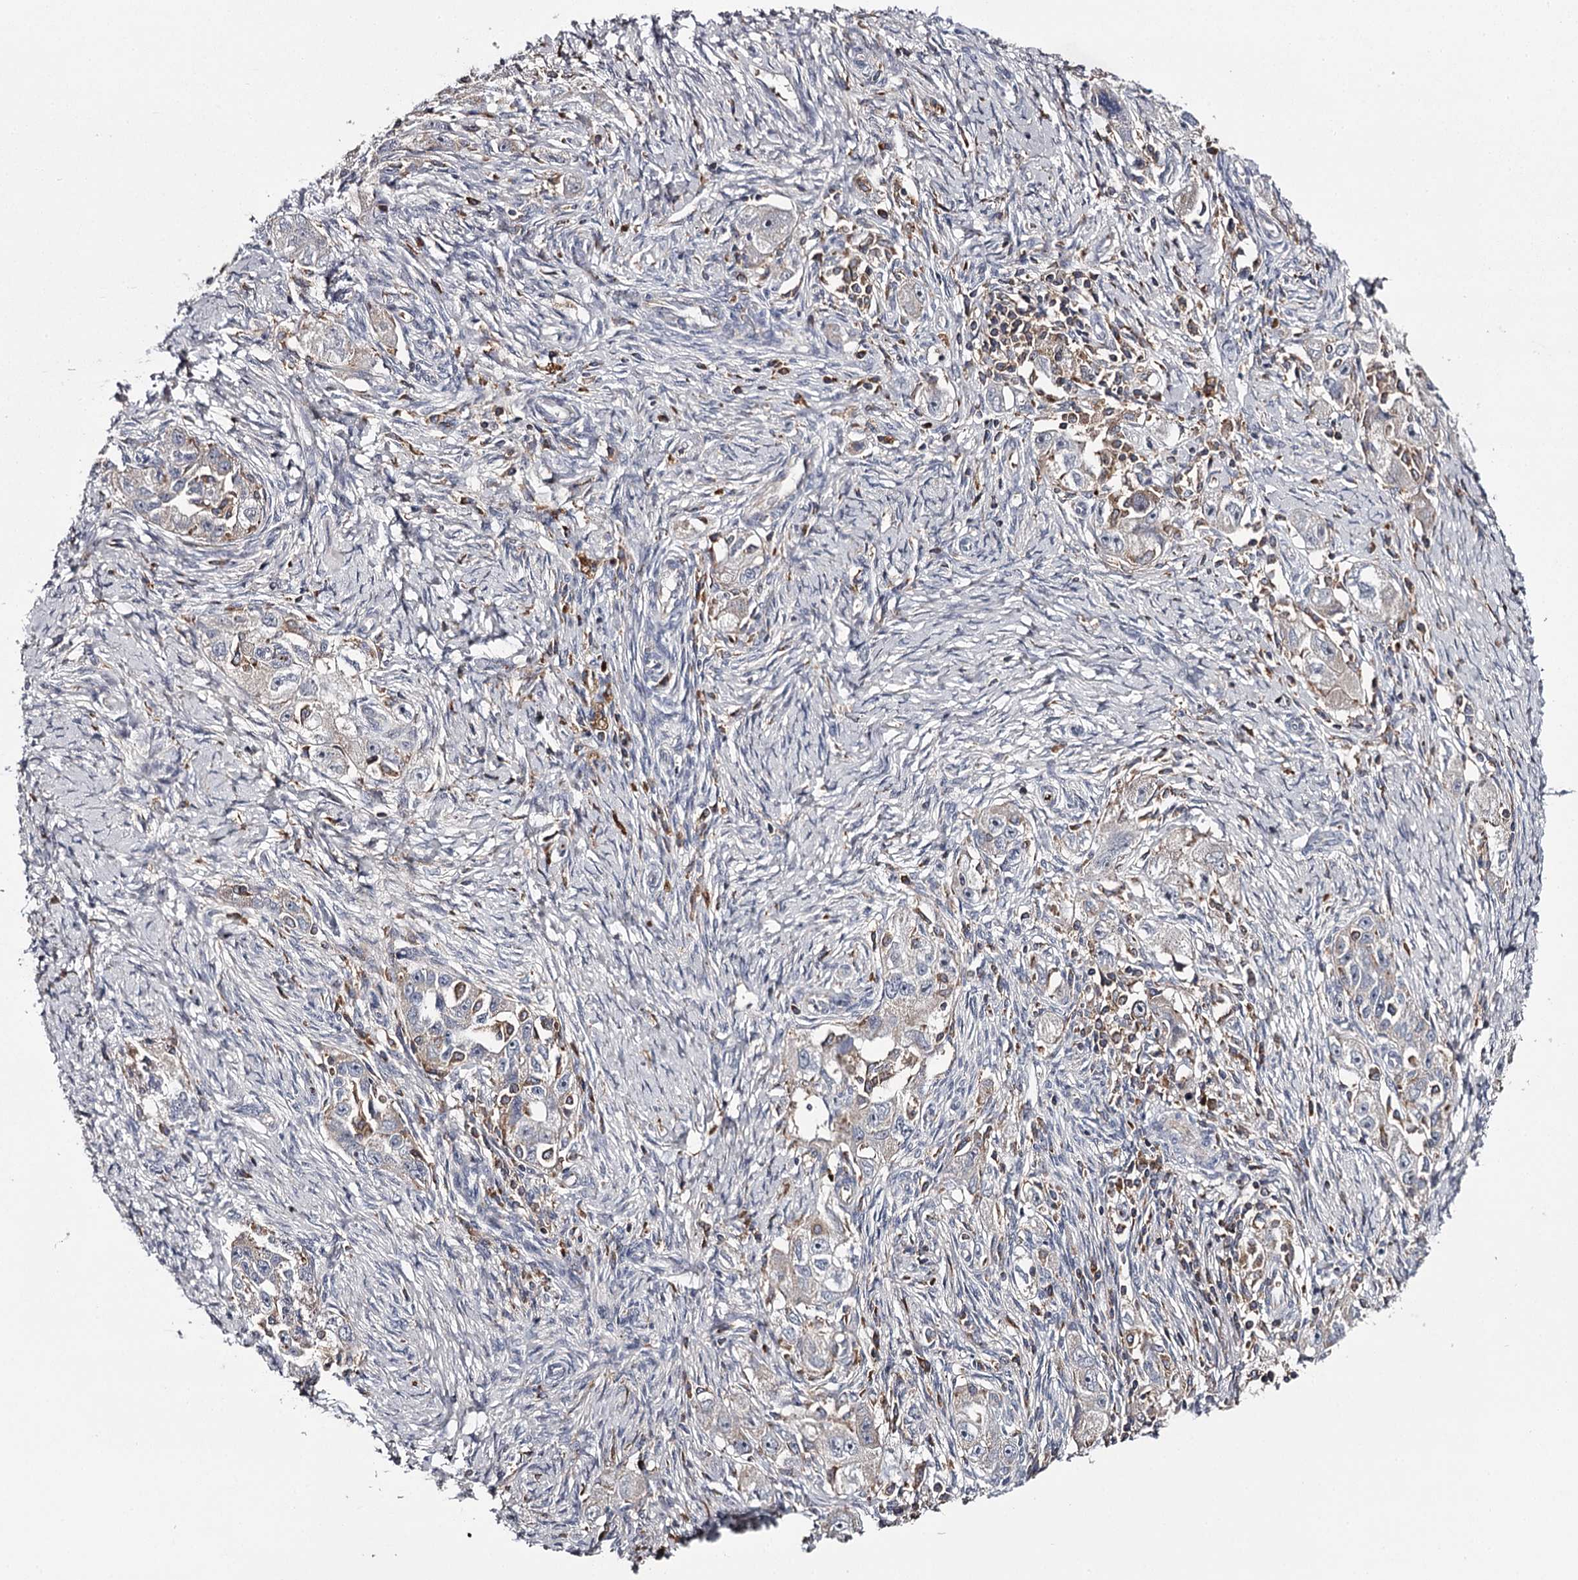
{"staining": {"intensity": "moderate", "quantity": "25%-75%", "location": "cytoplasmic/membranous"}, "tissue": "ovarian cancer", "cell_type": "Tumor cells", "image_type": "cancer", "snomed": [{"axis": "morphology", "description": "Carcinoma, NOS"}, {"axis": "morphology", "description": "Cystadenocarcinoma, serous, NOS"}, {"axis": "topography", "description": "Ovary"}], "caption": "Immunohistochemistry of human ovarian cancer (carcinoma) demonstrates medium levels of moderate cytoplasmic/membranous staining in about 25%-75% of tumor cells. The protein of interest is shown in brown color, while the nuclei are stained blue.", "gene": "RASSF6", "patient": {"sex": "female", "age": 69}}